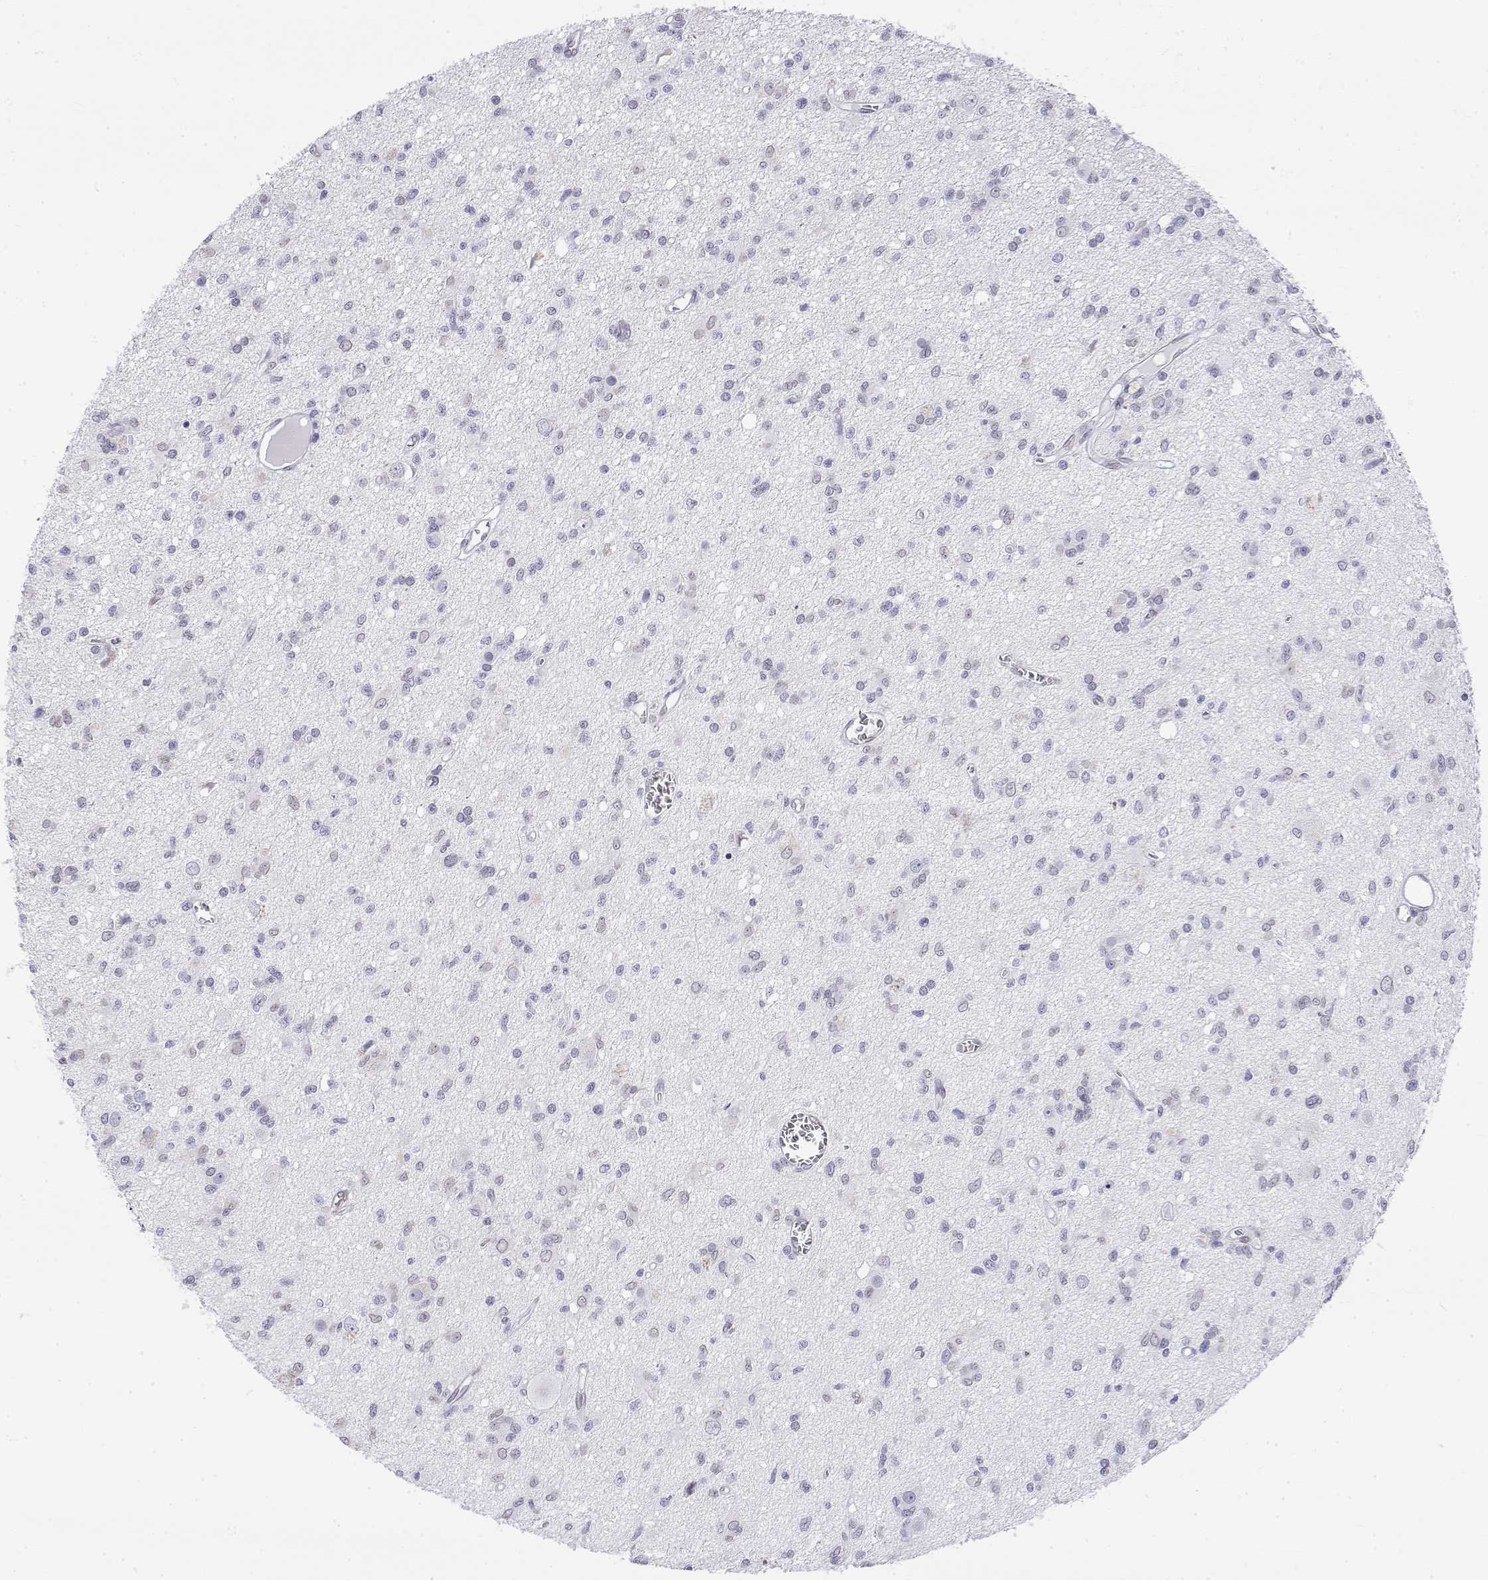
{"staining": {"intensity": "negative", "quantity": "none", "location": "none"}, "tissue": "glioma", "cell_type": "Tumor cells", "image_type": "cancer", "snomed": [{"axis": "morphology", "description": "Glioma, malignant, Low grade"}, {"axis": "topography", "description": "Brain"}], "caption": "IHC image of glioma stained for a protein (brown), which reveals no expression in tumor cells.", "gene": "ZNF532", "patient": {"sex": "male", "age": 64}}